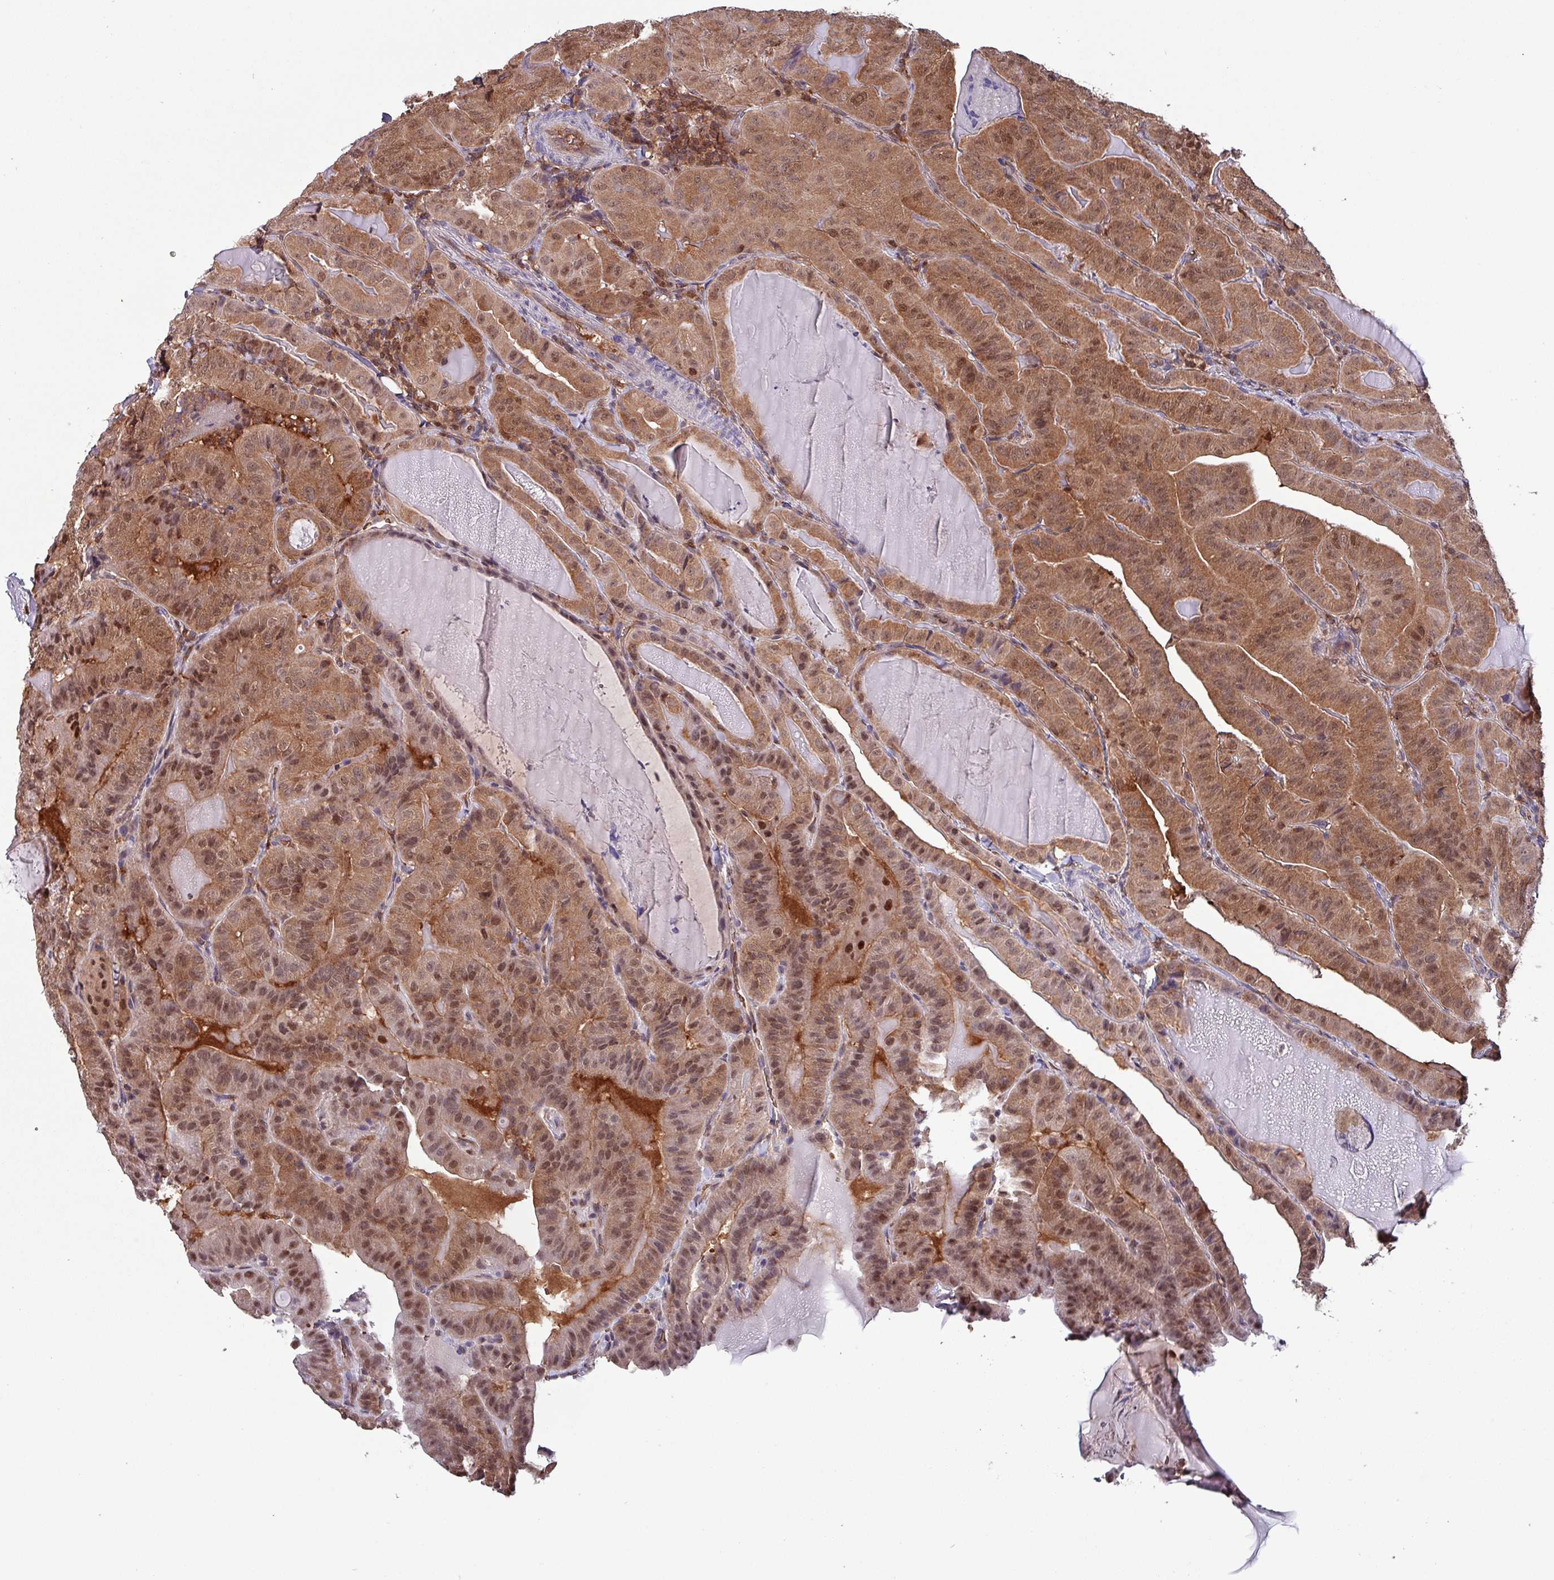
{"staining": {"intensity": "moderate", "quantity": ">75%", "location": "cytoplasmic/membranous,nuclear"}, "tissue": "thyroid cancer", "cell_type": "Tumor cells", "image_type": "cancer", "snomed": [{"axis": "morphology", "description": "Papillary adenocarcinoma, NOS"}, {"axis": "topography", "description": "Thyroid gland"}], "caption": "This micrograph displays immunohistochemistry (IHC) staining of thyroid papillary adenocarcinoma, with medium moderate cytoplasmic/membranous and nuclear positivity in about >75% of tumor cells.", "gene": "PSMB8", "patient": {"sex": "female", "age": 68}}